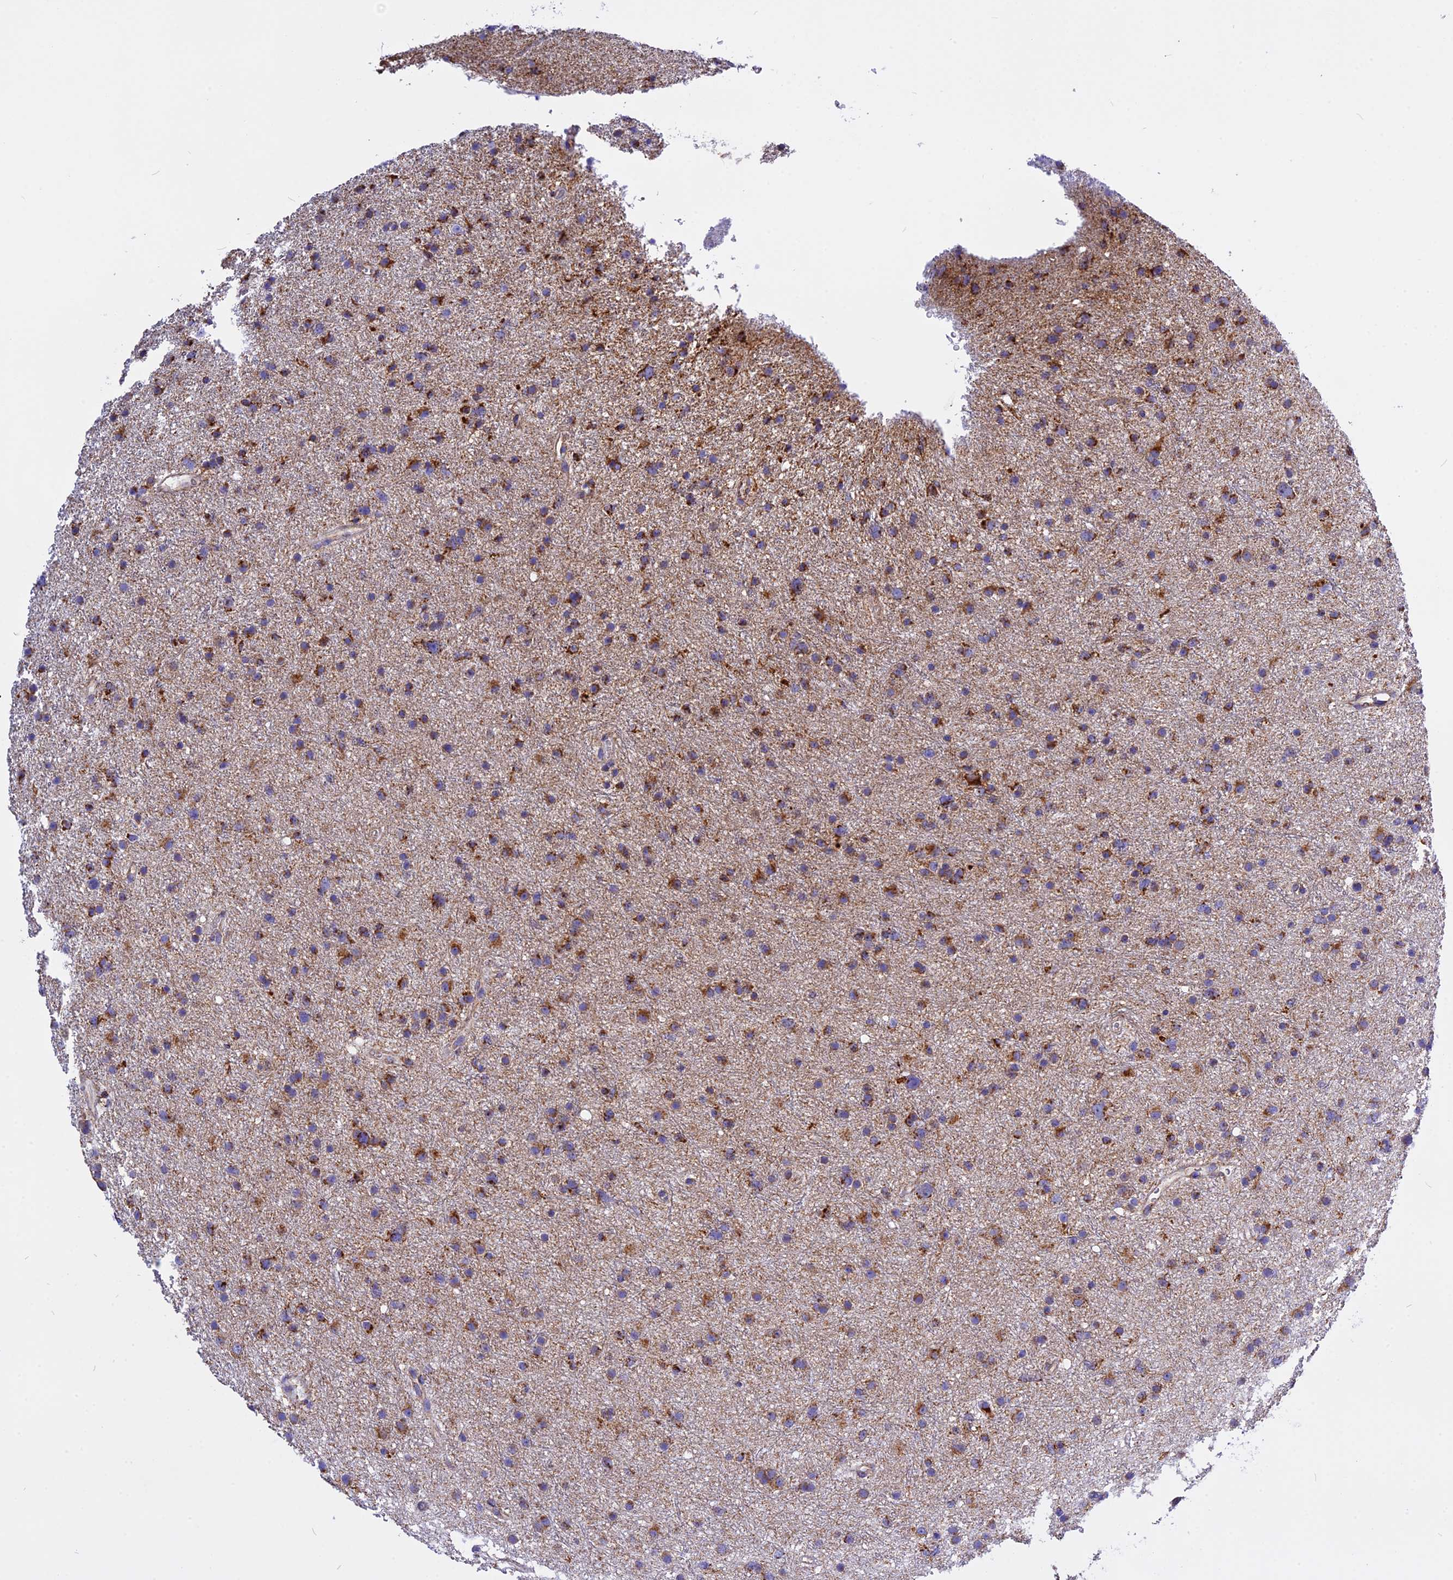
{"staining": {"intensity": "strong", "quantity": "25%-75%", "location": "cytoplasmic/membranous"}, "tissue": "glioma", "cell_type": "Tumor cells", "image_type": "cancer", "snomed": [{"axis": "morphology", "description": "Glioma, malignant, Low grade"}, {"axis": "topography", "description": "Cerebral cortex"}], "caption": "Tumor cells display high levels of strong cytoplasmic/membranous positivity in approximately 25%-75% of cells in malignant low-grade glioma. Using DAB (brown) and hematoxylin (blue) stains, captured at high magnification using brightfield microscopy.", "gene": "VDAC2", "patient": {"sex": "female", "age": 39}}